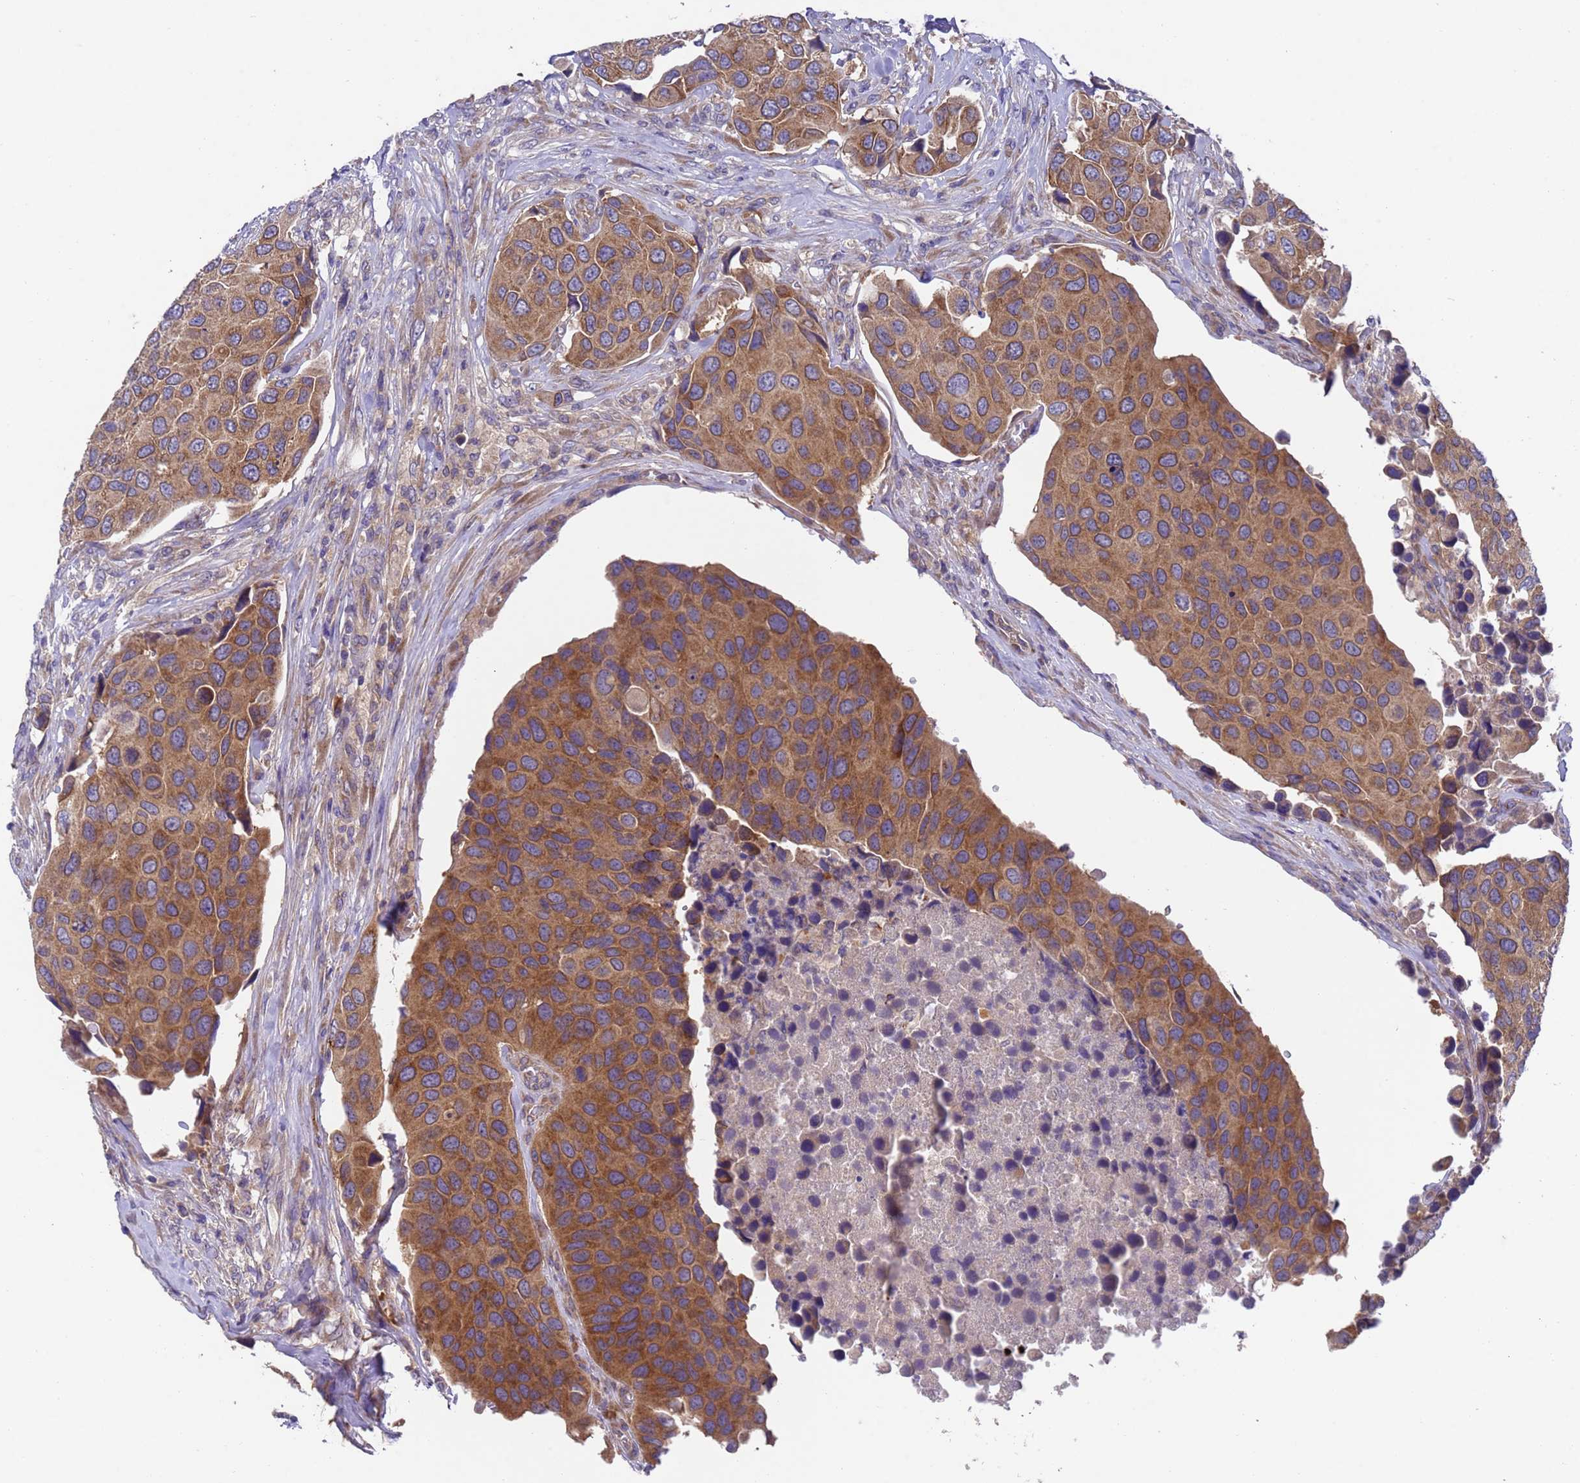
{"staining": {"intensity": "moderate", "quantity": ">75%", "location": "cytoplasmic/membranous"}, "tissue": "urothelial cancer", "cell_type": "Tumor cells", "image_type": "cancer", "snomed": [{"axis": "morphology", "description": "Urothelial carcinoma, High grade"}, {"axis": "topography", "description": "Urinary bladder"}], "caption": "Urothelial carcinoma (high-grade) stained with immunohistochemistry (IHC) displays moderate cytoplasmic/membranous staining in about >75% of tumor cells.", "gene": "DCAF12L2", "patient": {"sex": "male", "age": 74}}